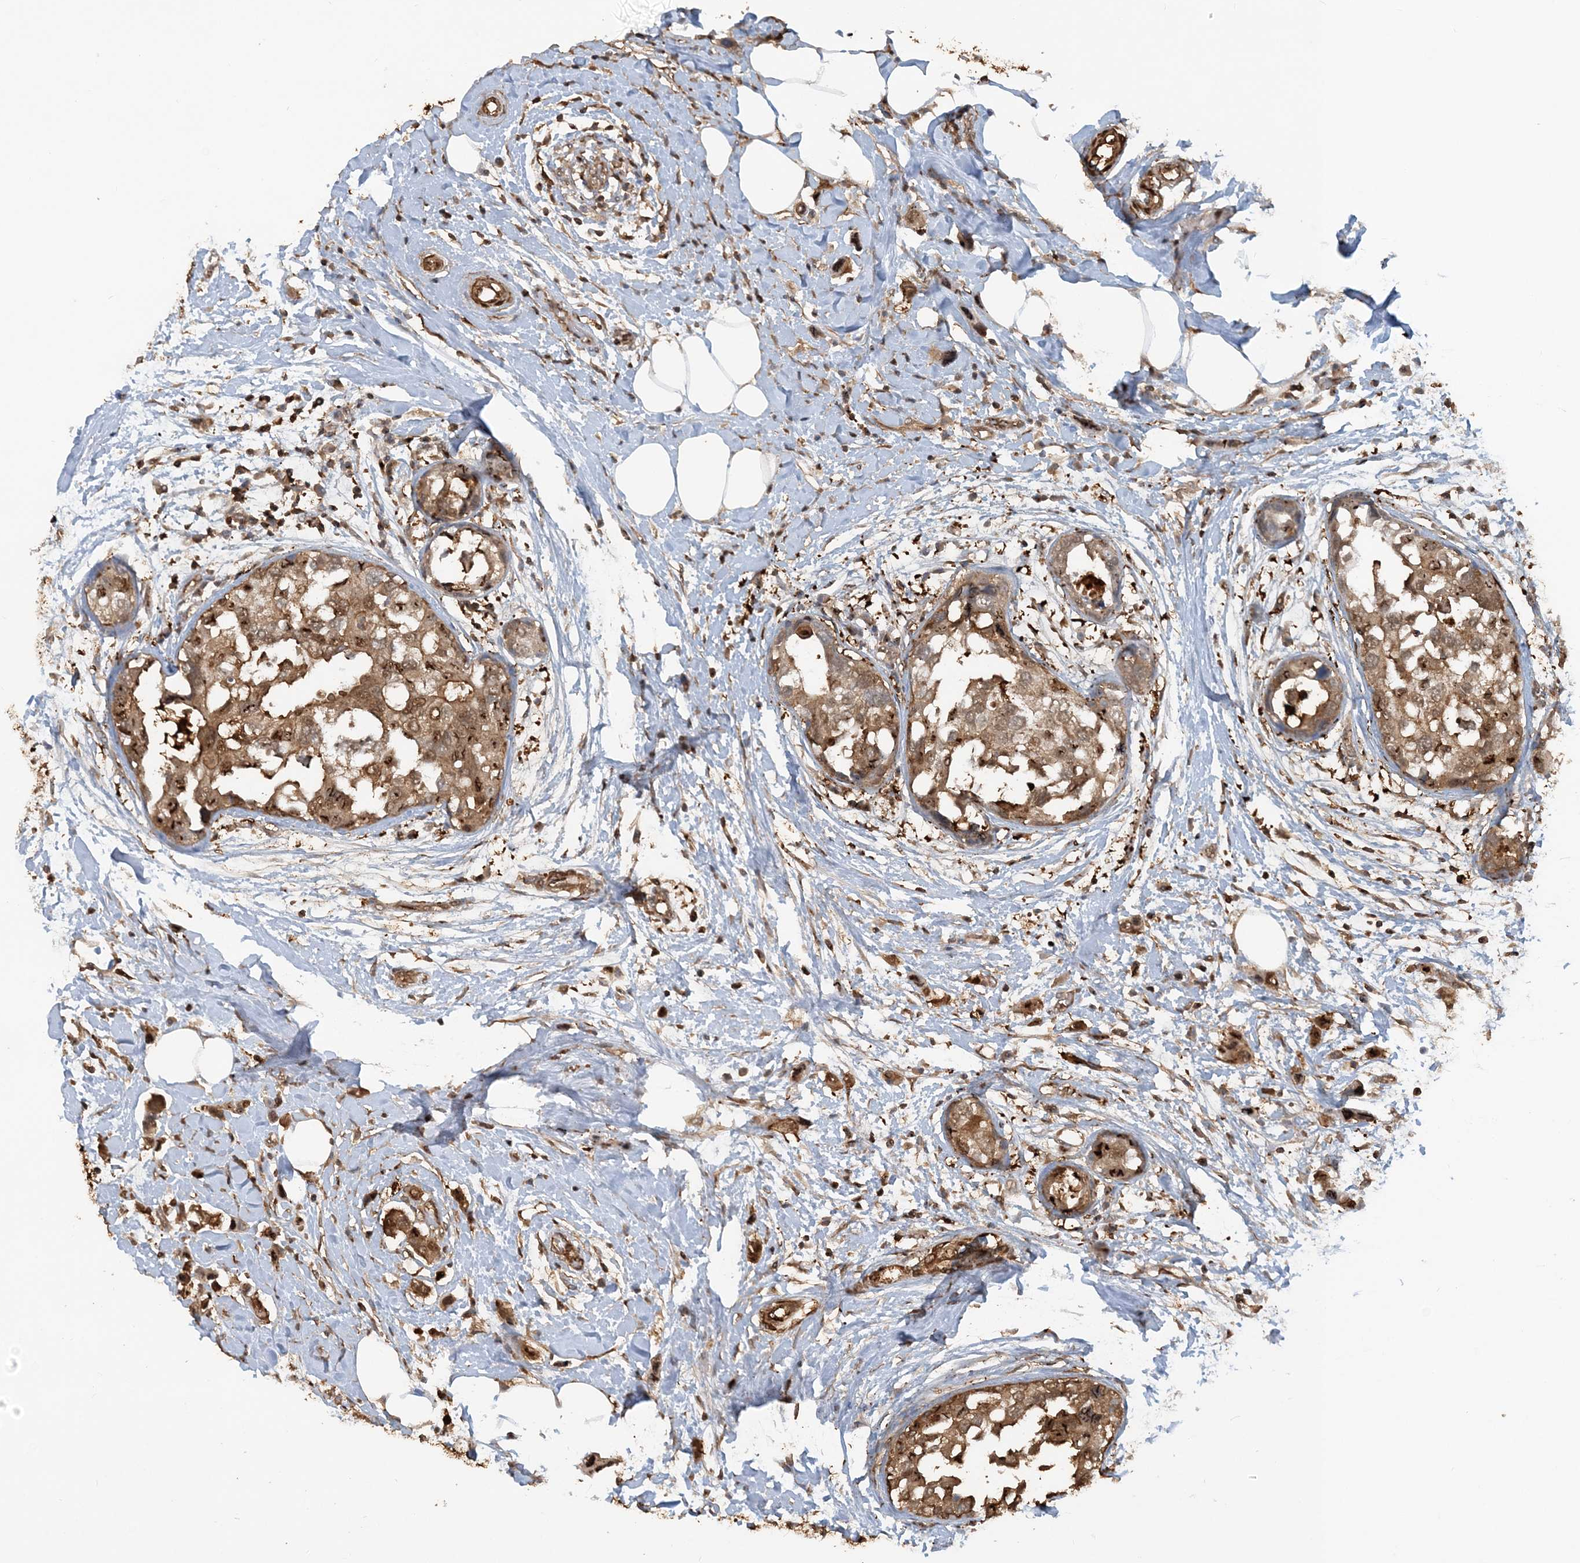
{"staining": {"intensity": "moderate", "quantity": ">75%", "location": "cytoplasmic/membranous"}, "tissue": "breast cancer", "cell_type": "Tumor cells", "image_type": "cancer", "snomed": [{"axis": "morphology", "description": "Normal tissue, NOS"}, {"axis": "morphology", "description": "Duct carcinoma"}, {"axis": "topography", "description": "Breast"}], "caption": "A medium amount of moderate cytoplasmic/membranous staining is appreciated in approximately >75% of tumor cells in breast cancer tissue.", "gene": "DSTN", "patient": {"sex": "female", "age": 50}}